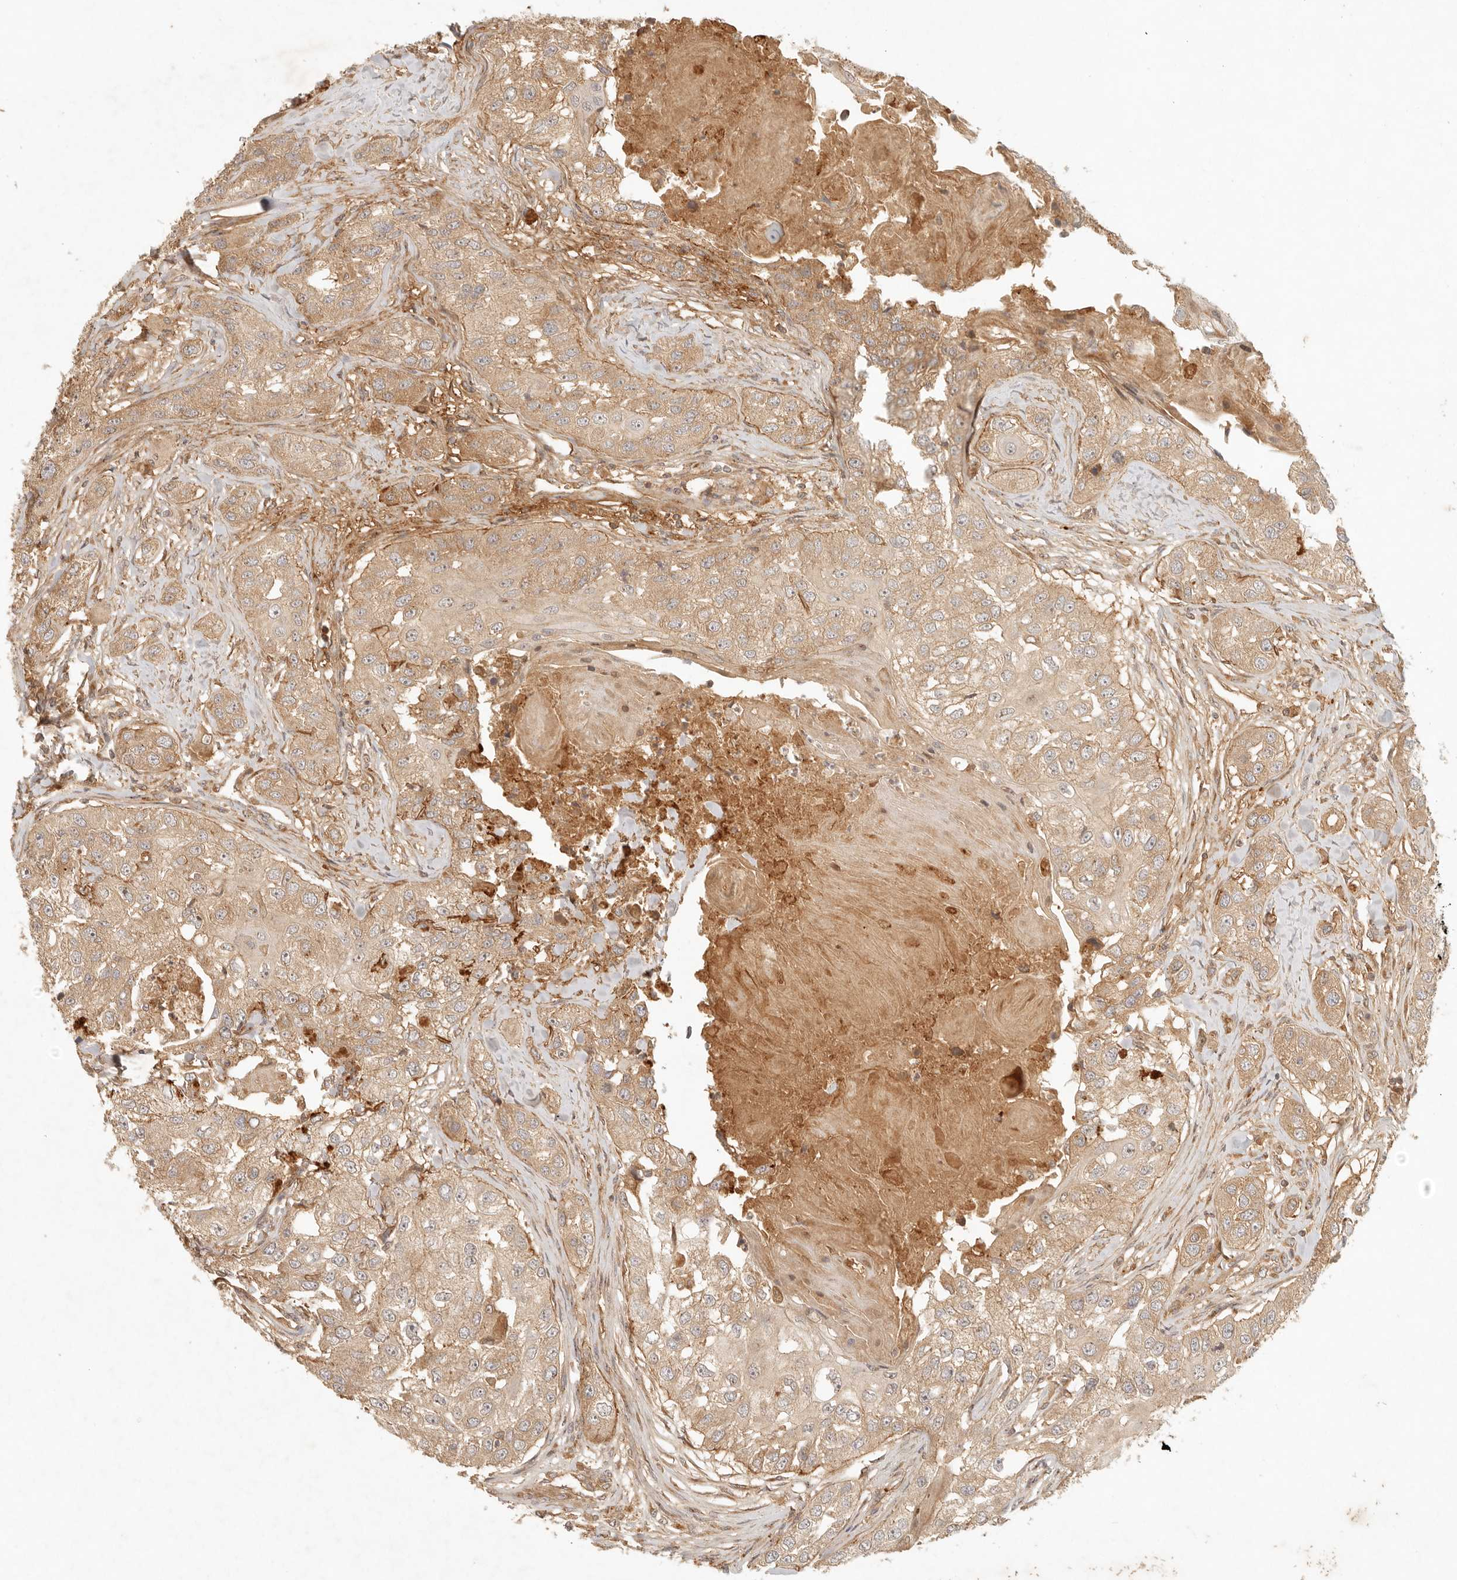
{"staining": {"intensity": "moderate", "quantity": ">75%", "location": "cytoplasmic/membranous"}, "tissue": "head and neck cancer", "cell_type": "Tumor cells", "image_type": "cancer", "snomed": [{"axis": "morphology", "description": "Normal tissue, NOS"}, {"axis": "morphology", "description": "Squamous cell carcinoma, NOS"}, {"axis": "topography", "description": "Skeletal muscle"}, {"axis": "topography", "description": "Head-Neck"}], "caption": "DAB (3,3'-diaminobenzidine) immunohistochemical staining of human head and neck squamous cell carcinoma displays moderate cytoplasmic/membranous protein expression in about >75% of tumor cells. (DAB IHC, brown staining for protein, blue staining for nuclei).", "gene": "ANKRD61", "patient": {"sex": "male", "age": 51}}